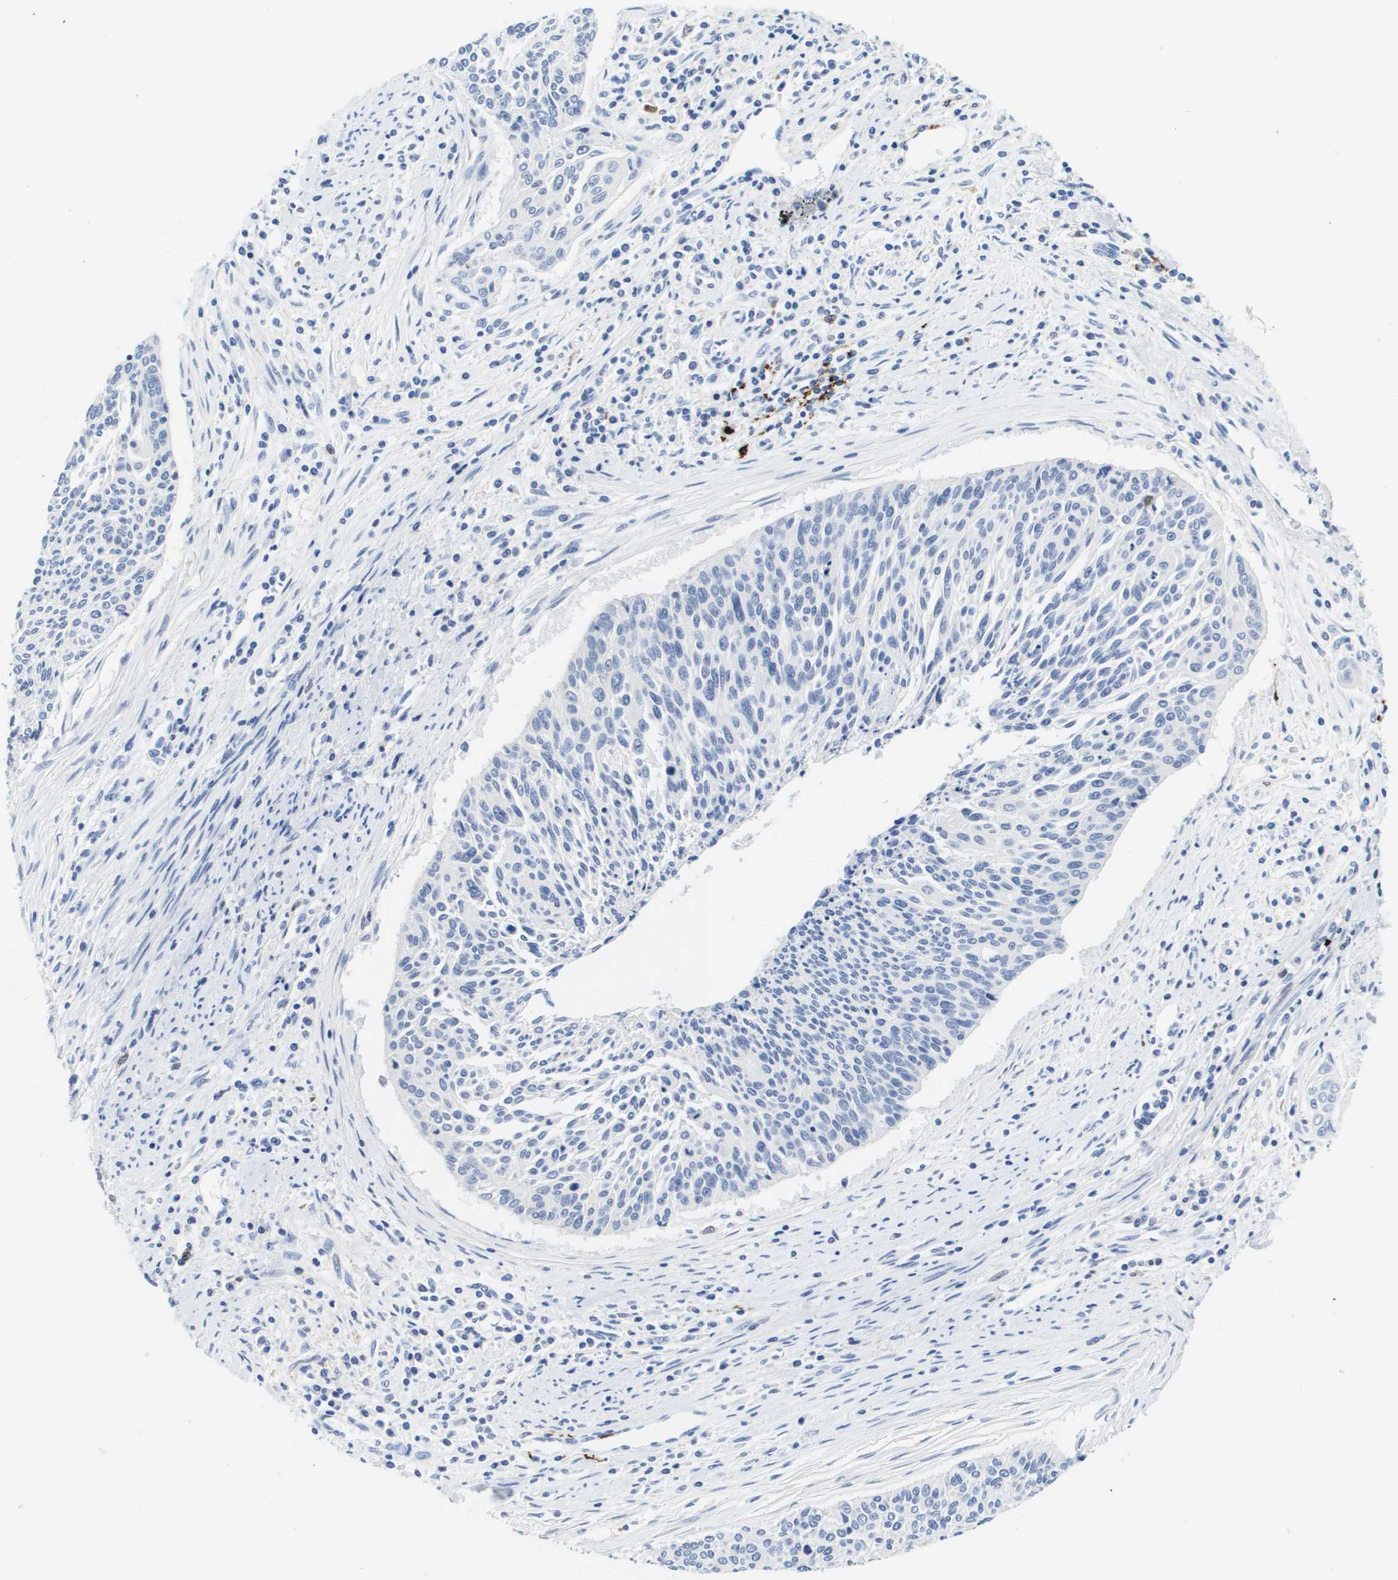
{"staining": {"intensity": "negative", "quantity": "none", "location": "none"}, "tissue": "cervical cancer", "cell_type": "Tumor cells", "image_type": "cancer", "snomed": [{"axis": "morphology", "description": "Squamous cell carcinoma, NOS"}, {"axis": "topography", "description": "Cervix"}], "caption": "Tumor cells show no significant positivity in cervical cancer (squamous cell carcinoma). The staining was performed using DAB to visualize the protein expression in brown, while the nuclei were stained in blue with hematoxylin (Magnification: 20x).", "gene": "HMOX1", "patient": {"sex": "female", "age": 55}}